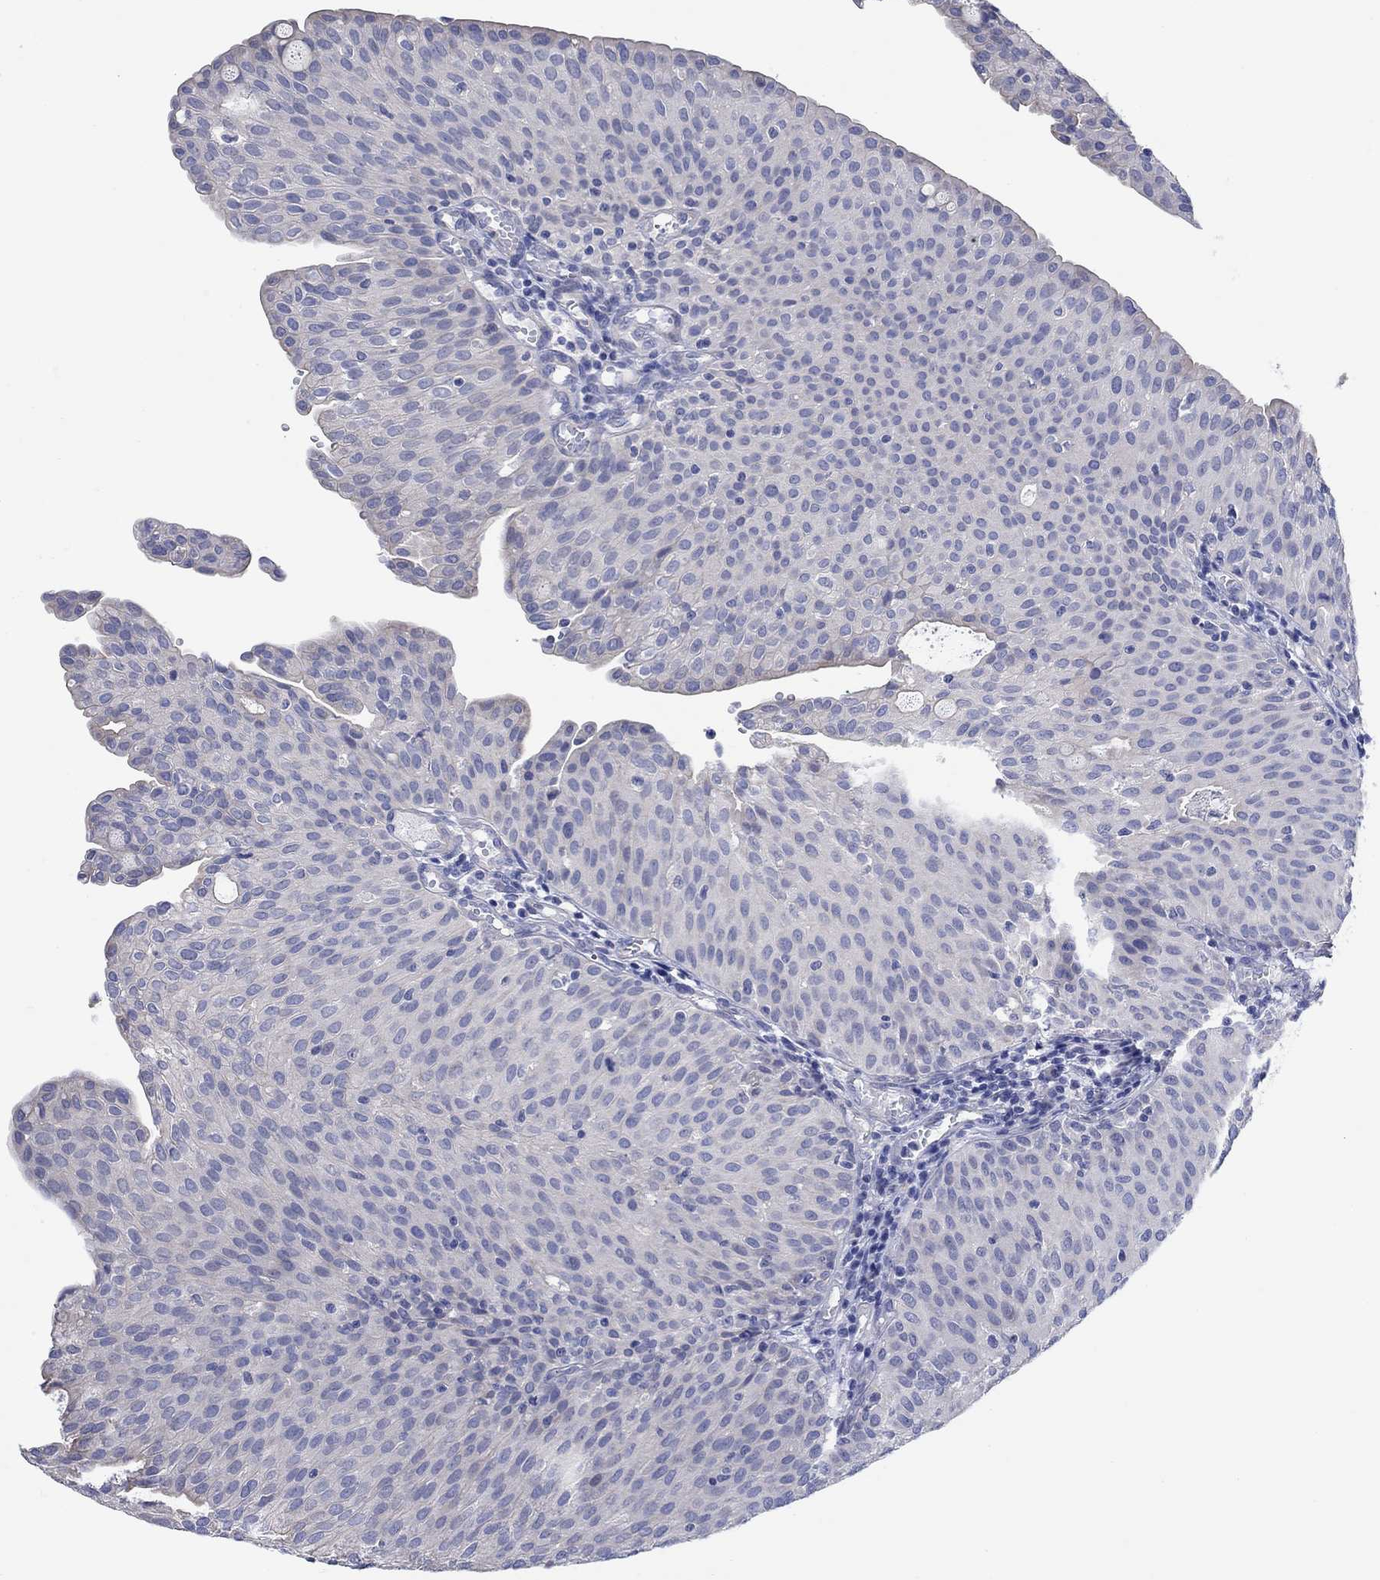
{"staining": {"intensity": "negative", "quantity": "none", "location": "none"}, "tissue": "urothelial cancer", "cell_type": "Tumor cells", "image_type": "cancer", "snomed": [{"axis": "morphology", "description": "Urothelial carcinoma, Low grade"}, {"axis": "topography", "description": "Urinary bladder"}], "caption": "A micrograph of urothelial cancer stained for a protein reveals no brown staining in tumor cells.", "gene": "KRT222", "patient": {"sex": "male", "age": 54}}